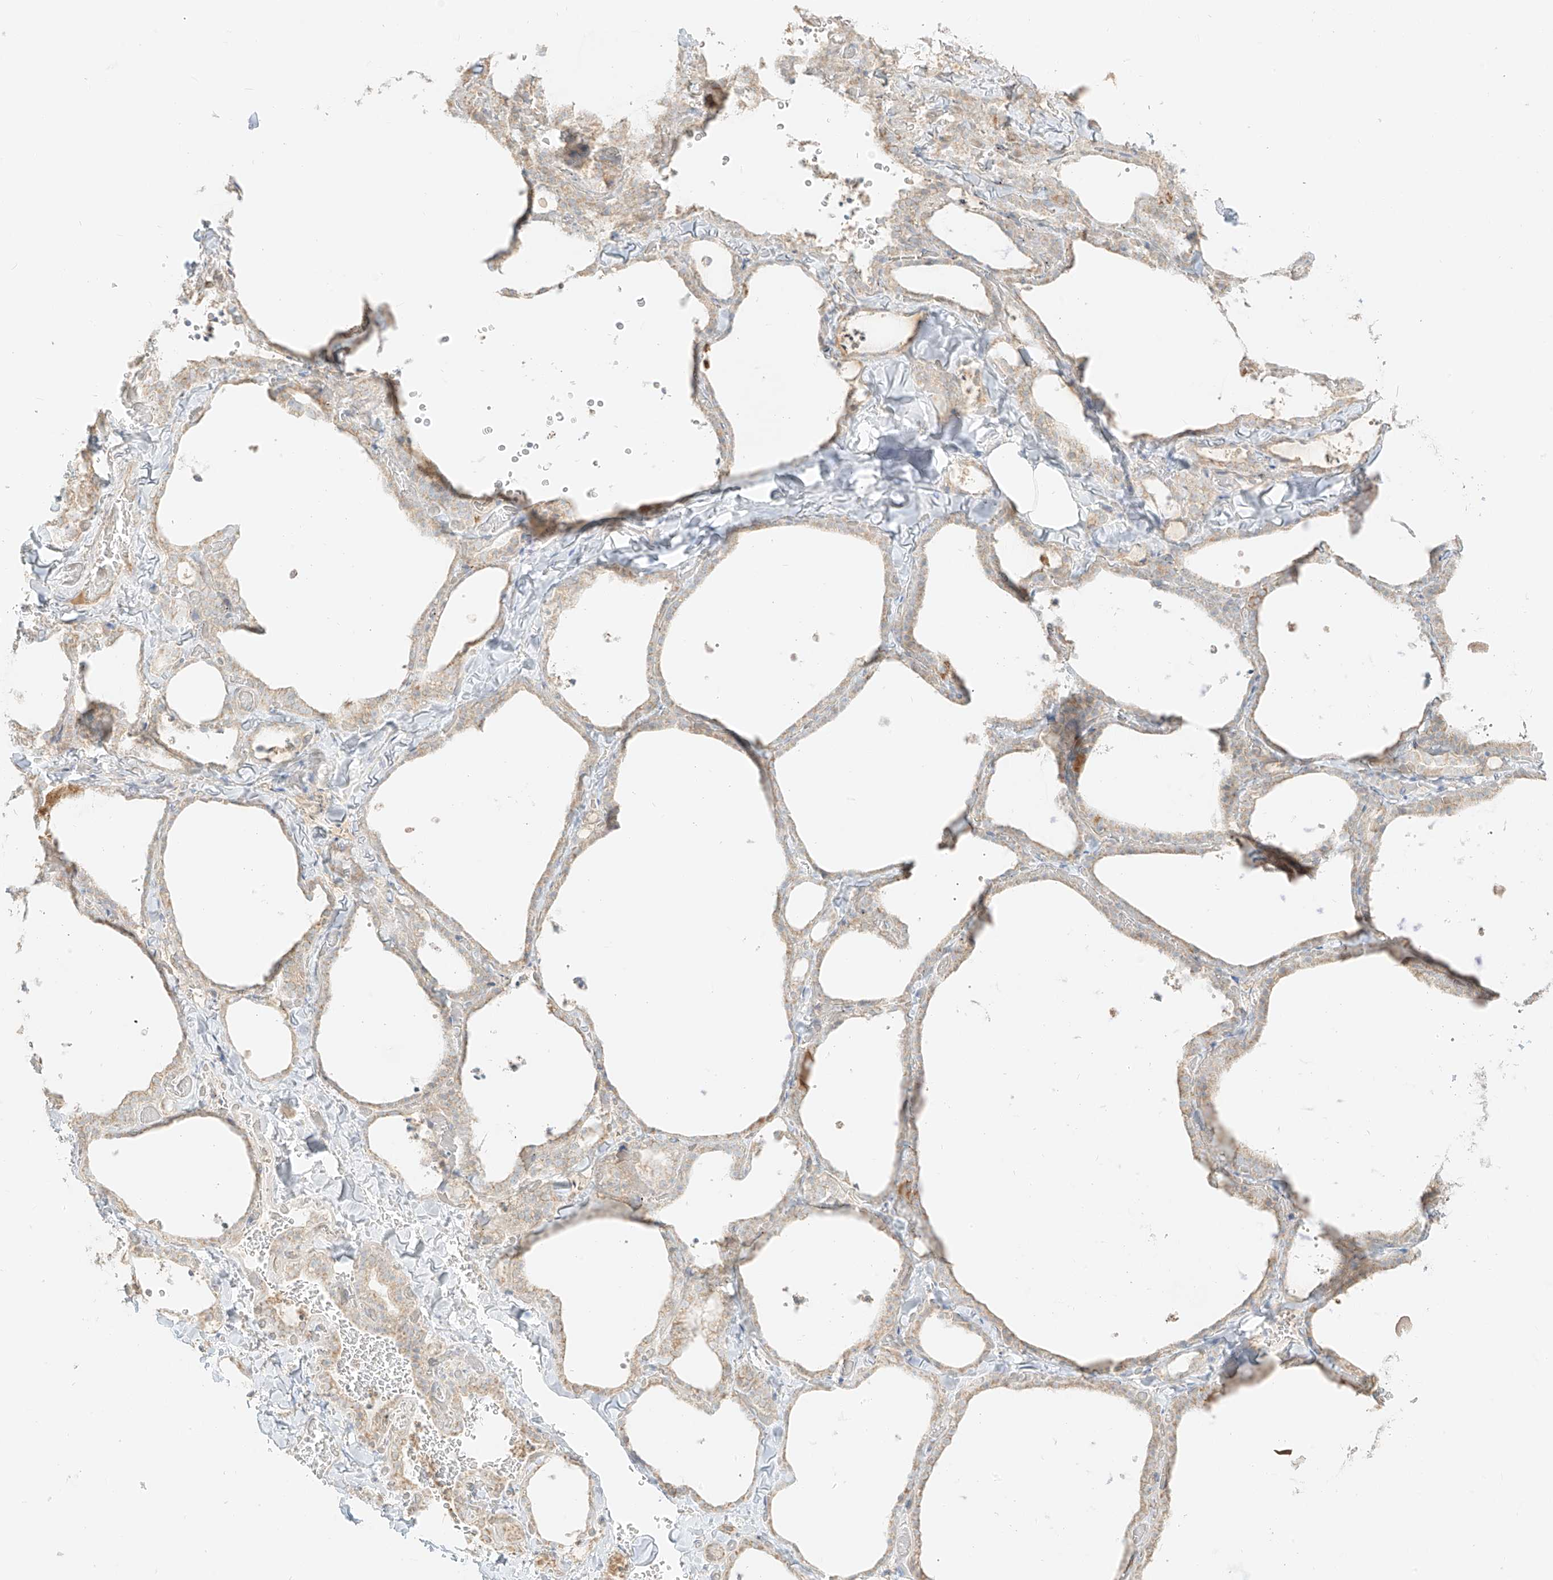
{"staining": {"intensity": "weak", "quantity": "25%-75%", "location": "cytoplasmic/membranous"}, "tissue": "thyroid gland", "cell_type": "Glandular cells", "image_type": "normal", "snomed": [{"axis": "morphology", "description": "Normal tissue, NOS"}, {"axis": "topography", "description": "Thyroid gland"}], "caption": "An IHC photomicrograph of normal tissue is shown. Protein staining in brown labels weak cytoplasmic/membranous positivity in thyroid gland within glandular cells.", "gene": "ZIM3", "patient": {"sex": "female", "age": 22}}